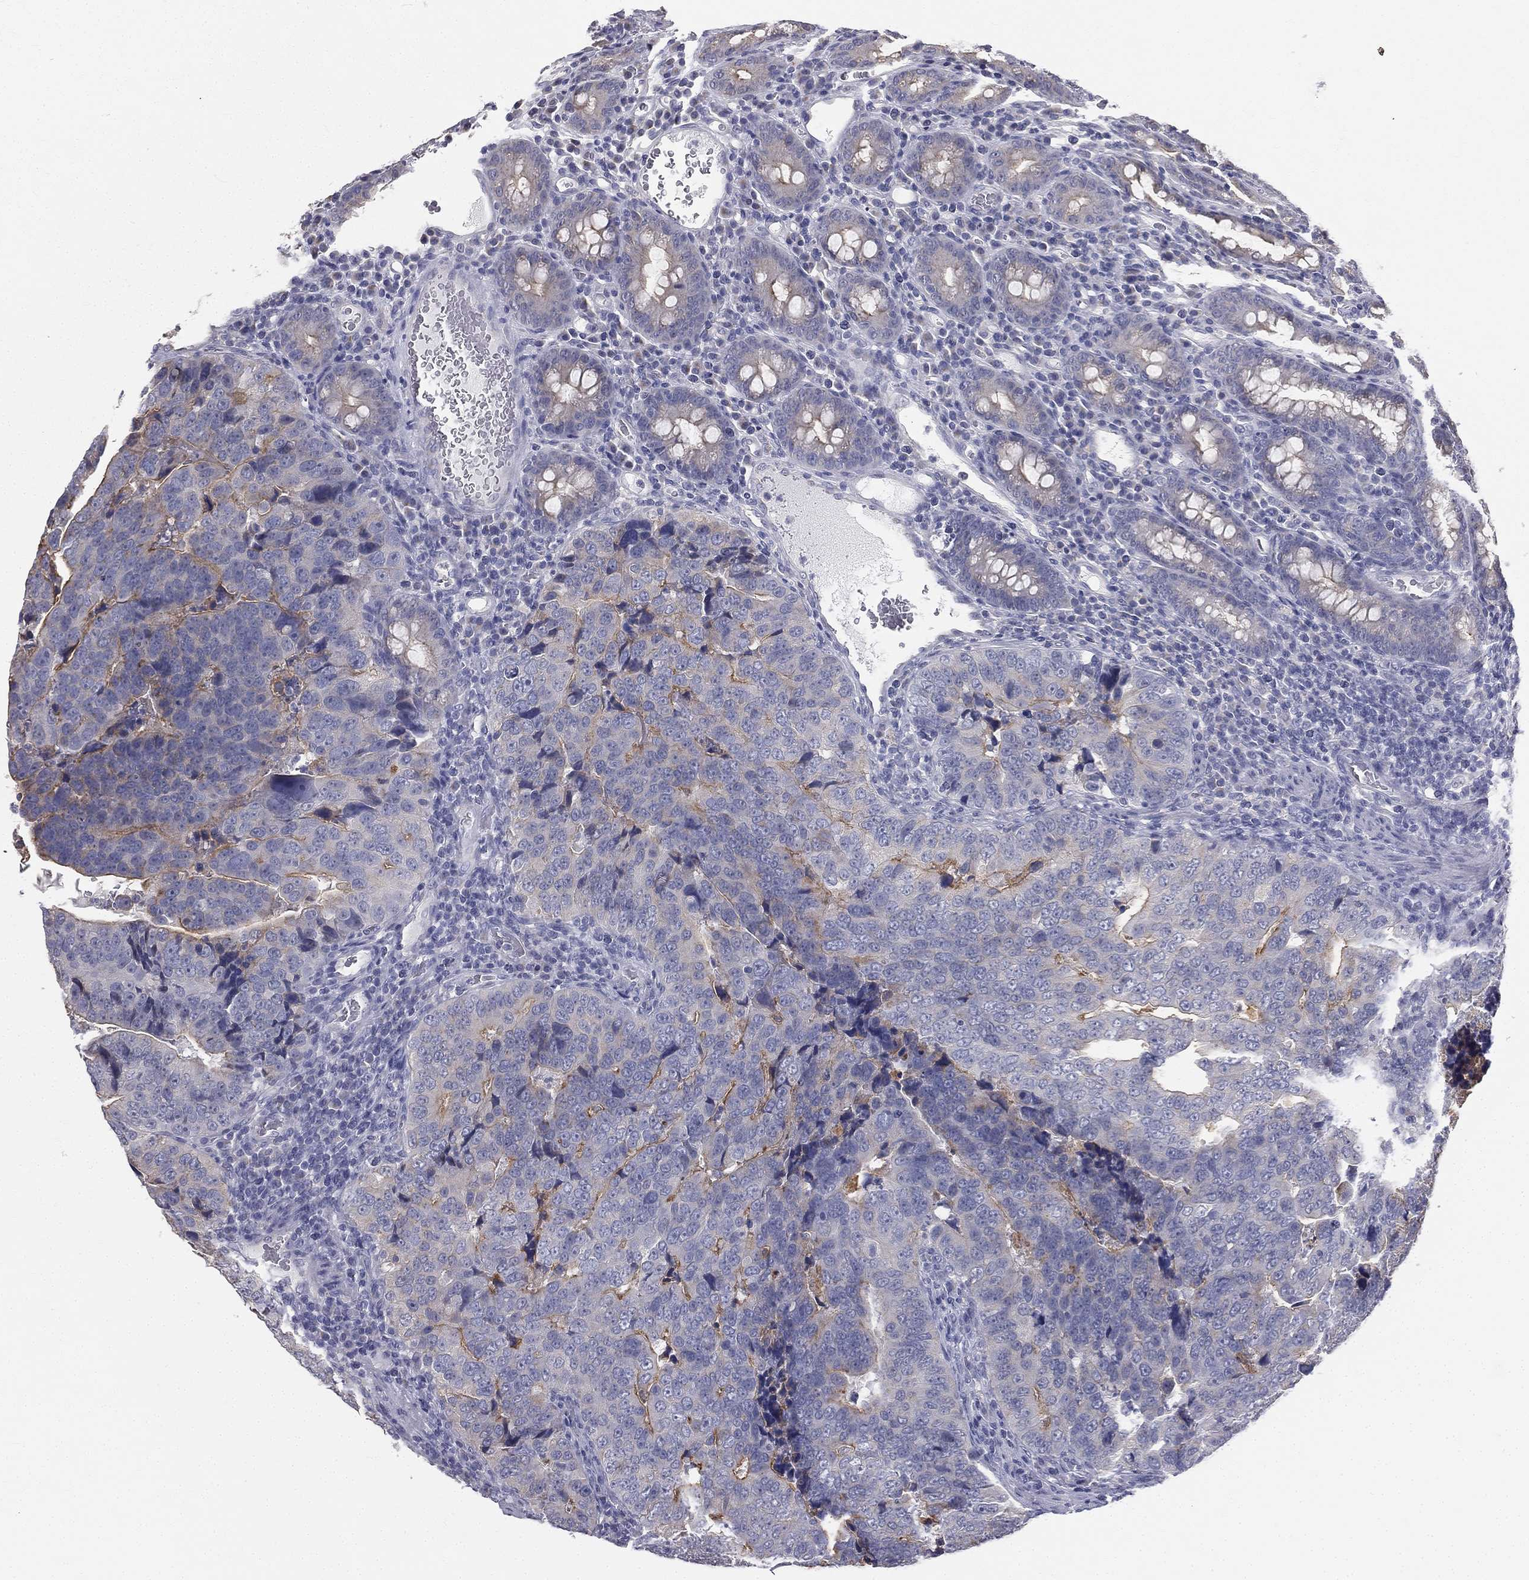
{"staining": {"intensity": "moderate", "quantity": "<25%", "location": "cytoplasmic/membranous"}, "tissue": "colorectal cancer", "cell_type": "Tumor cells", "image_type": "cancer", "snomed": [{"axis": "morphology", "description": "Adenocarcinoma, NOS"}, {"axis": "topography", "description": "Colon"}], "caption": "This image exhibits colorectal adenocarcinoma stained with immunohistochemistry to label a protein in brown. The cytoplasmic/membranous of tumor cells show moderate positivity for the protein. Nuclei are counter-stained blue.", "gene": "MUC13", "patient": {"sex": "female", "age": 72}}